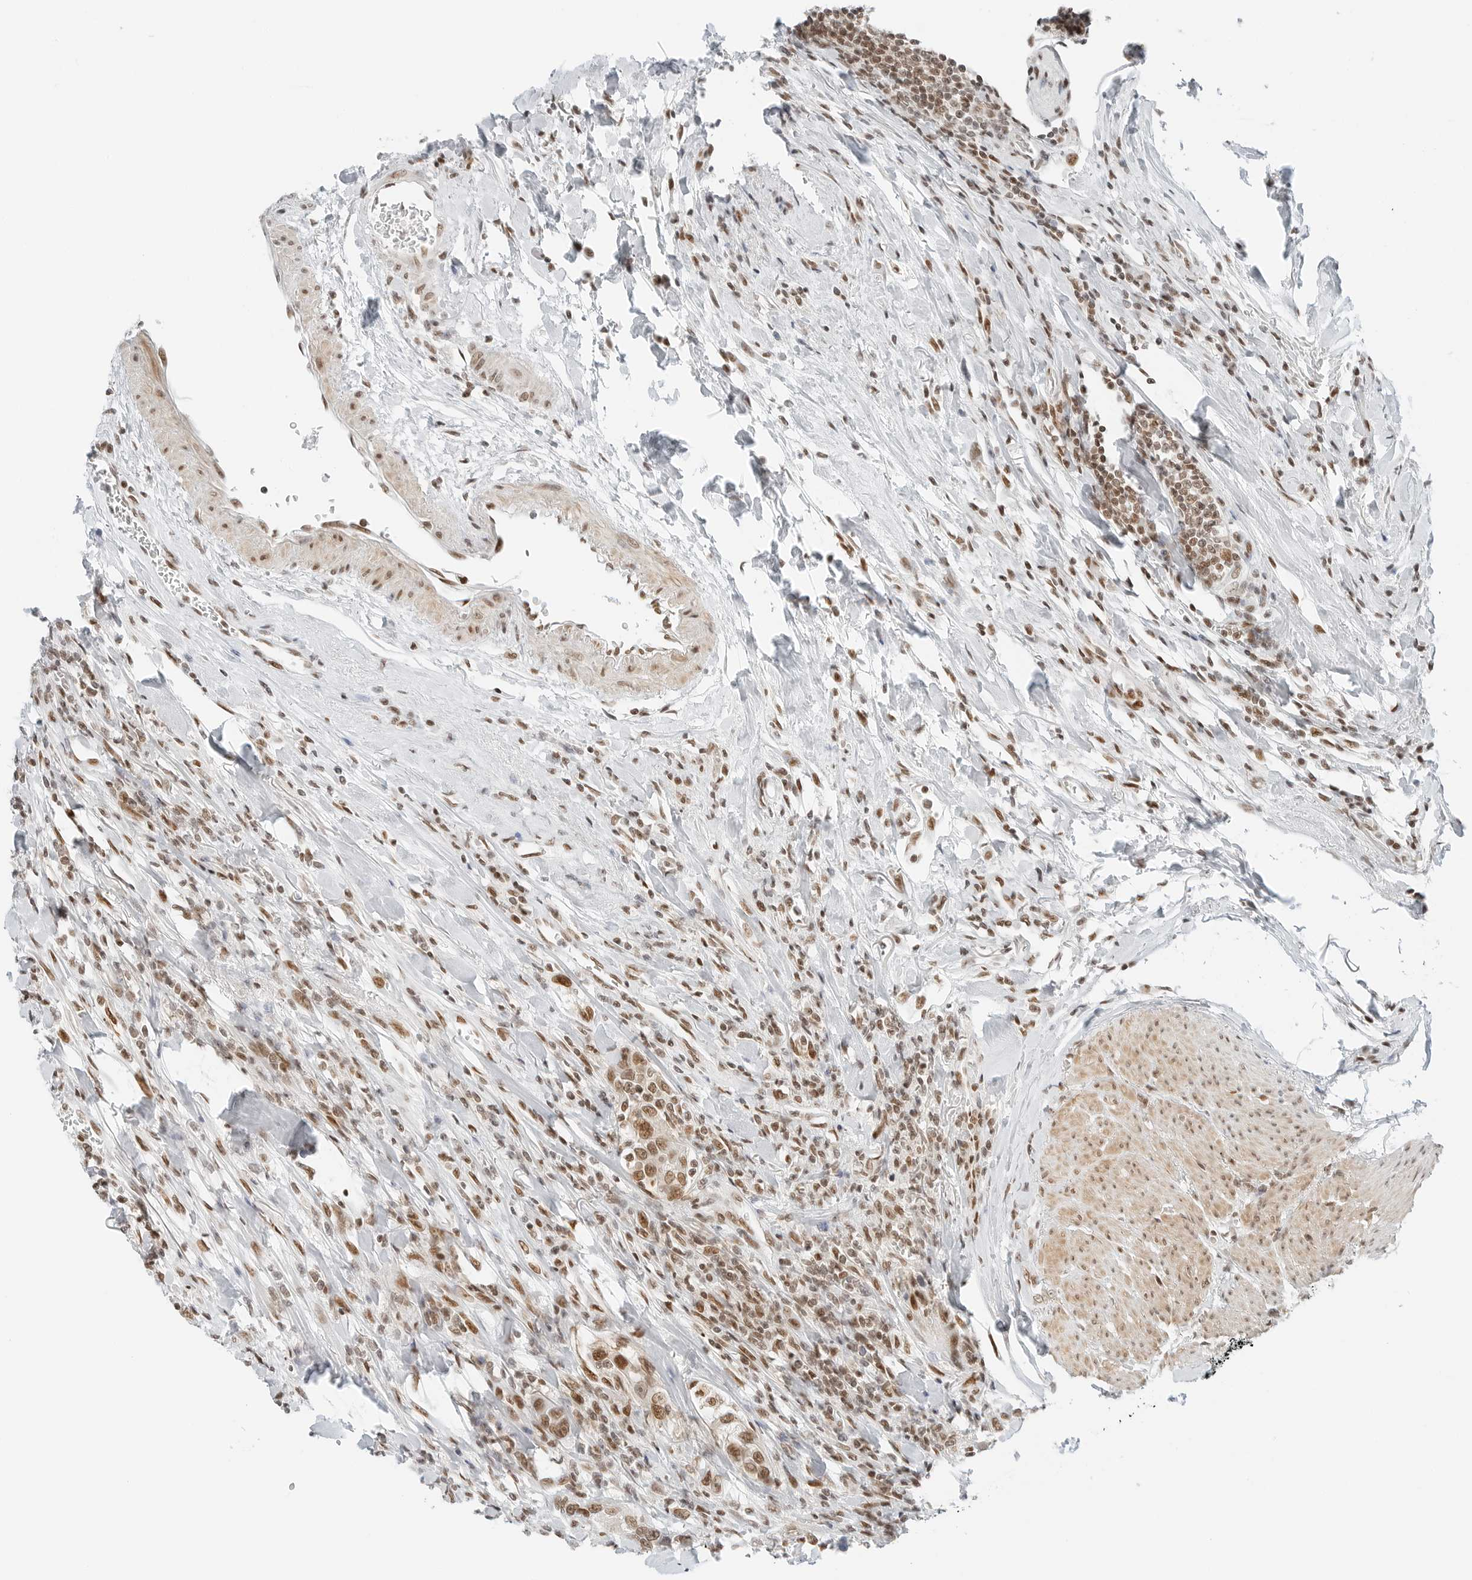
{"staining": {"intensity": "moderate", "quantity": ">75%", "location": "nuclear"}, "tissue": "urothelial cancer", "cell_type": "Tumor cells", "image_type": "cancer", "snomed": [{"axis": "morphology", "description": "Urothelial carcinoma, High grade"}, {"axis": "topography", "description": "Urinary bladder"}], "caption": "Immunohistochemical staining of human urothelial cancer displays medium levels of moderate nuclear staining in approximately >75% of tumor cells.", "gene": "CRTC2", "patient": {"sex": "female", "age": 80}}